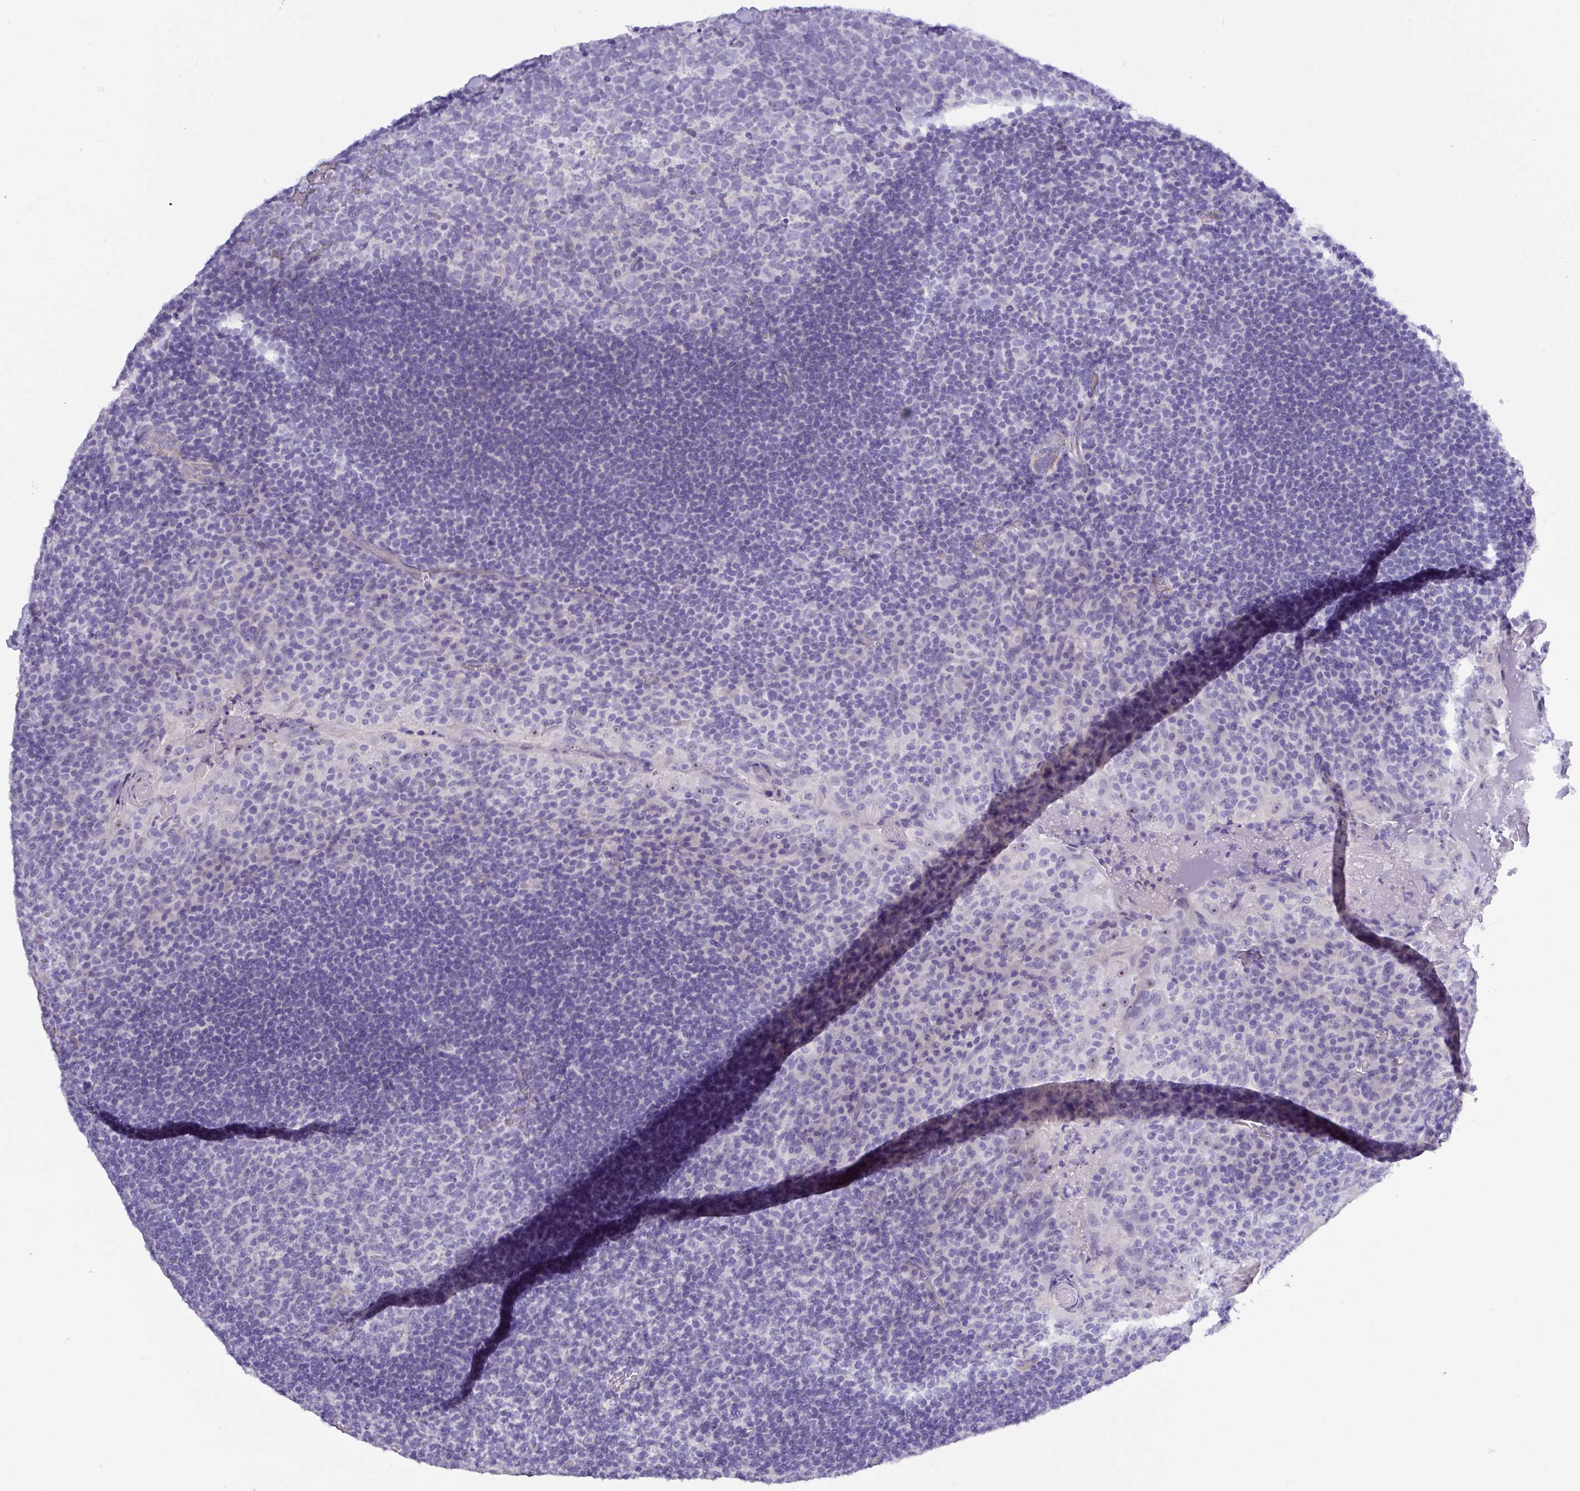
{"staining": {"intensity": "negative", "quantity": "none", "location": "none"}, "tissue": "tonsil", "cell_type": "Germinal center cells", "image_type": "normal", "snomed": [{"axis": "morphology", "description": "Normal tissue, NOS"}, {"axis": "topography", "description": "Tonsil"}], "caption": "Tonsil was stained to show a protein in brown. There is no significant positivity in germinal center cells. (DAB immunohistochemistry, high magnification).", "gene": "MRM2", "patient": {"sex": "male", "age": 17}}